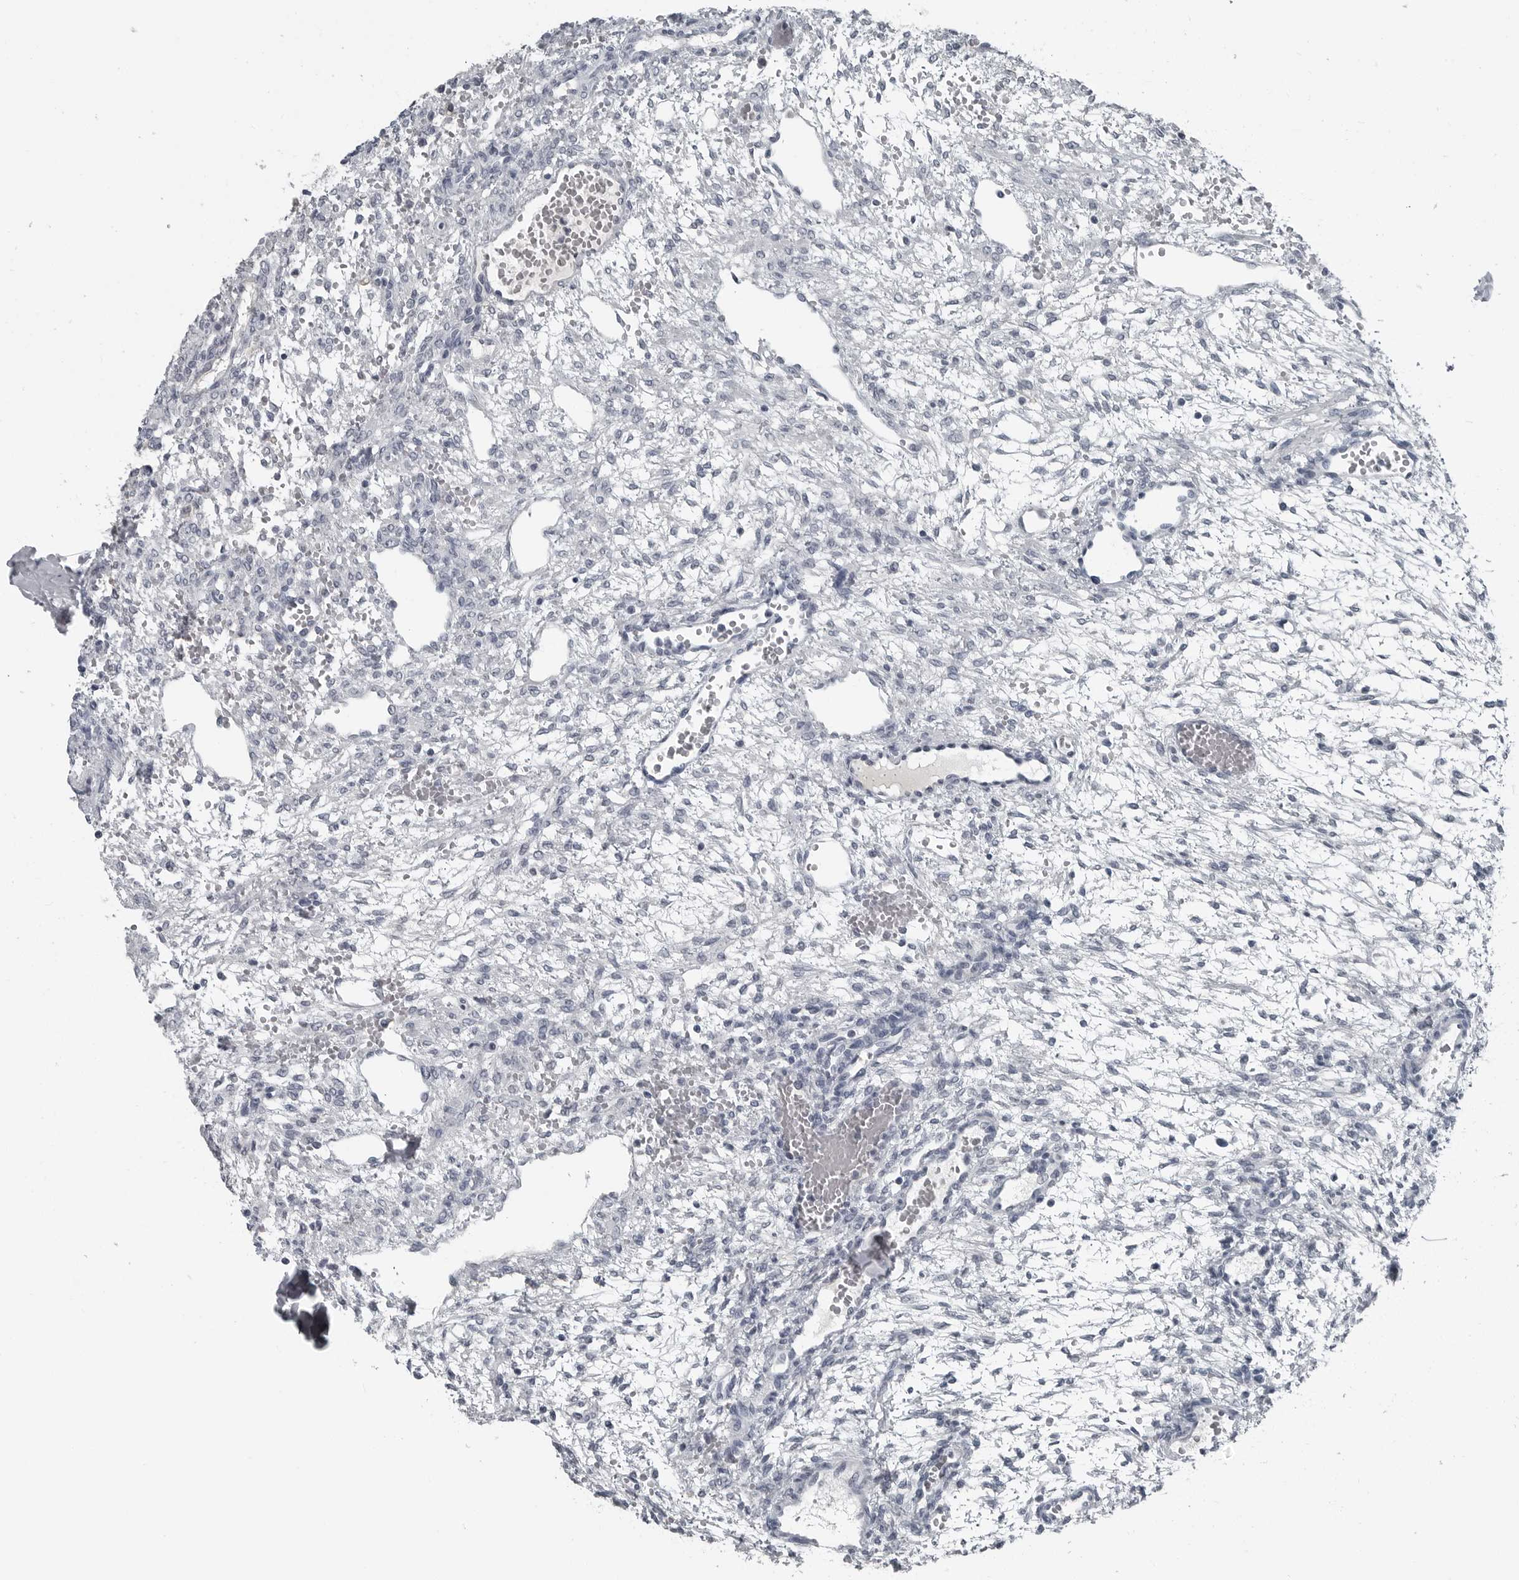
{"staining": {"intensity": "negative", "quantity": "none", "location": "none"}, "tissue": "ovary", "cell_type": "Ovarian stroma cells", "image_type": "normal", "snomed": [{"axis": "morphology", "description": "Normal tissue, NOS"}, {"axis": "topography", "description": "Ovary"}], "caption": "DAB immunohistochemical staining of benign ovary shows no significant positivity in ovarian stroma cells.", "gene": "SPINK1", "patient": {"sex": "female", "age": 34}}